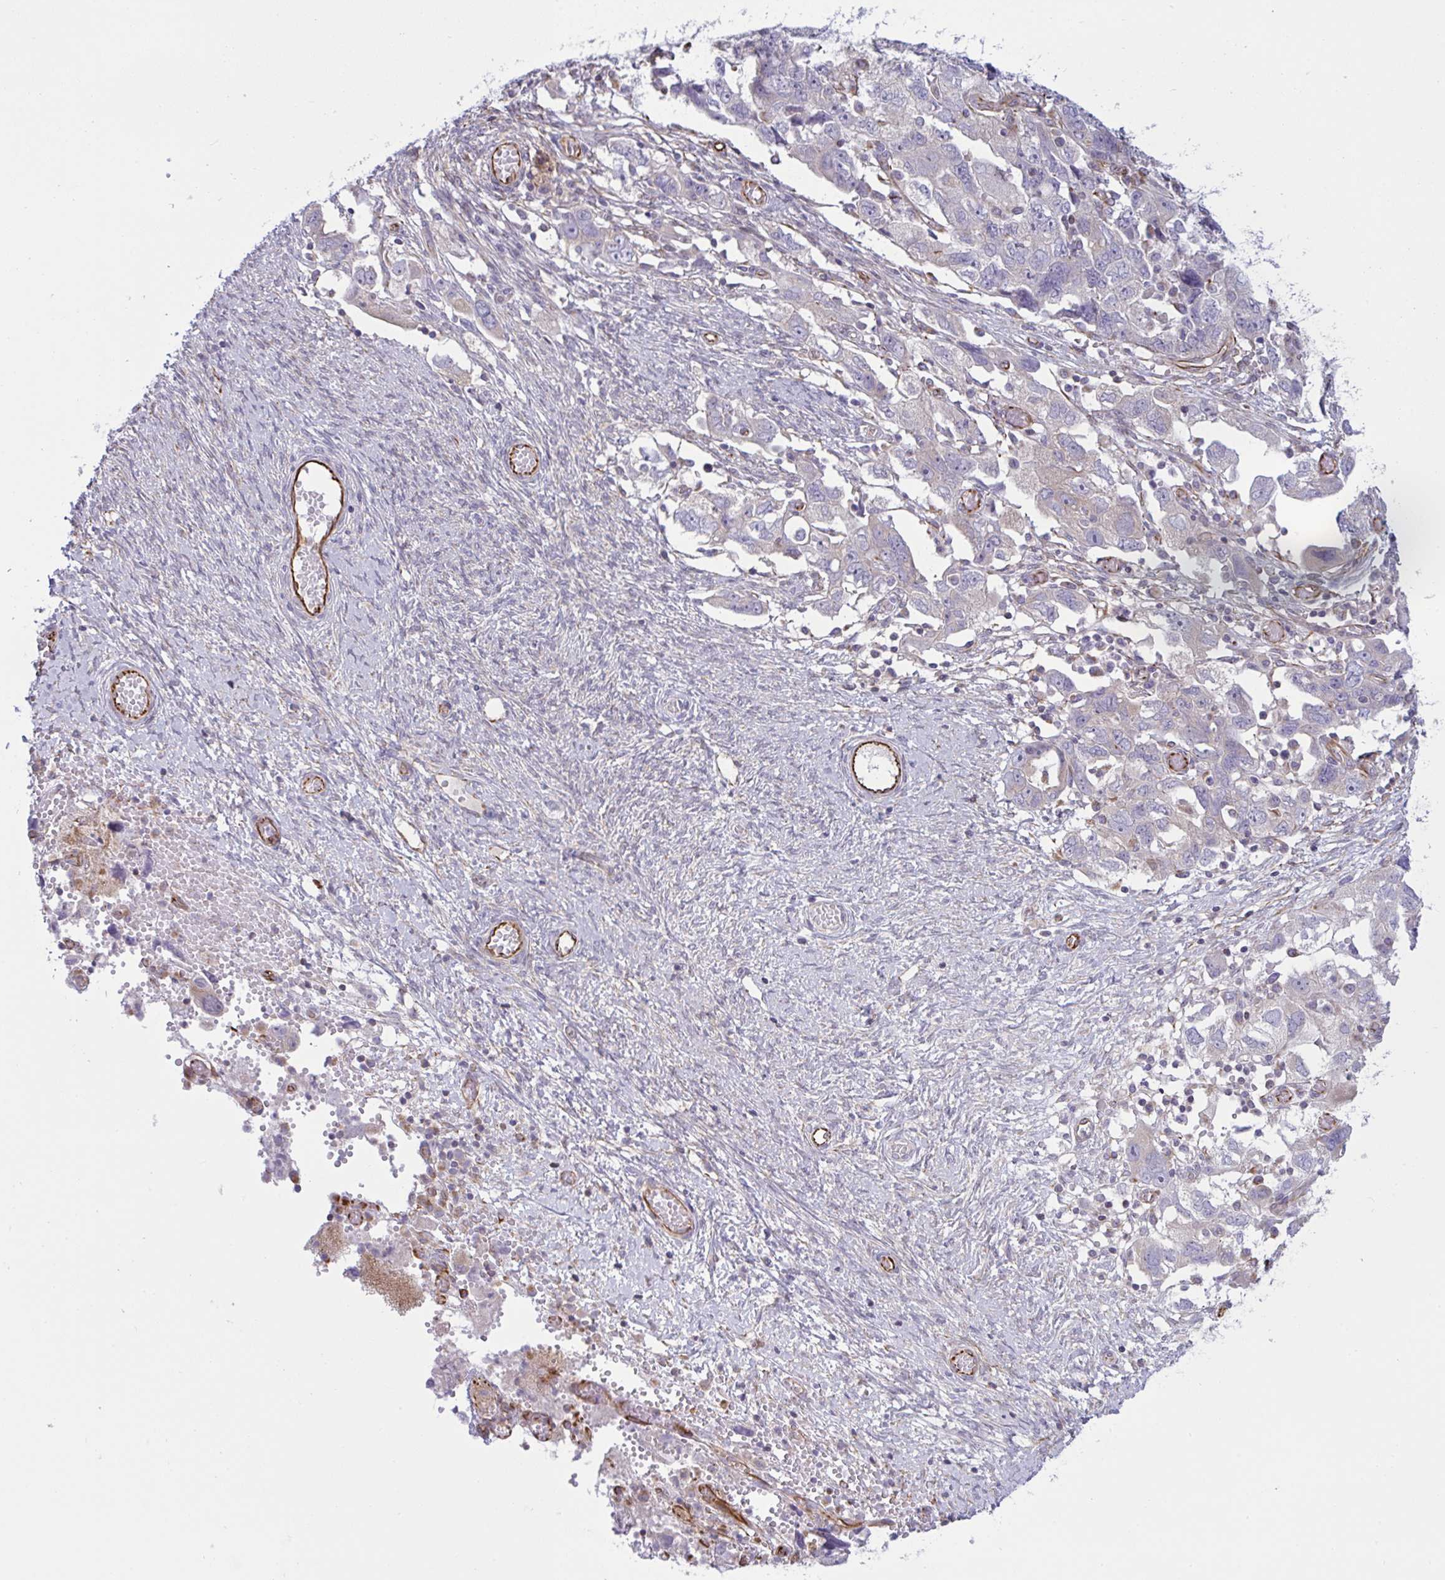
{"staining": {"intensity": "negative", "quantity": "none", "location": "none"}, "tissue": "ovarian cancer", "cell_type": "Tumor cells", "image_type": "cancer", "snomed": [{"axis": "morphology", "description": "Carcinoma, NOS"}, {"axis": "morphology", "description": "Cystadenocarcinoma, serous, NOS"}, {"axis": "topography", "description": "Ovary"}], "caption": "This is an immunohistochemistry (IHC) image of ovarian serous cystadenocarcinoma. There is no staining in tumor cells.", "gene": "DCBLD1", "patient": {"sex": "female", "age": 69}}